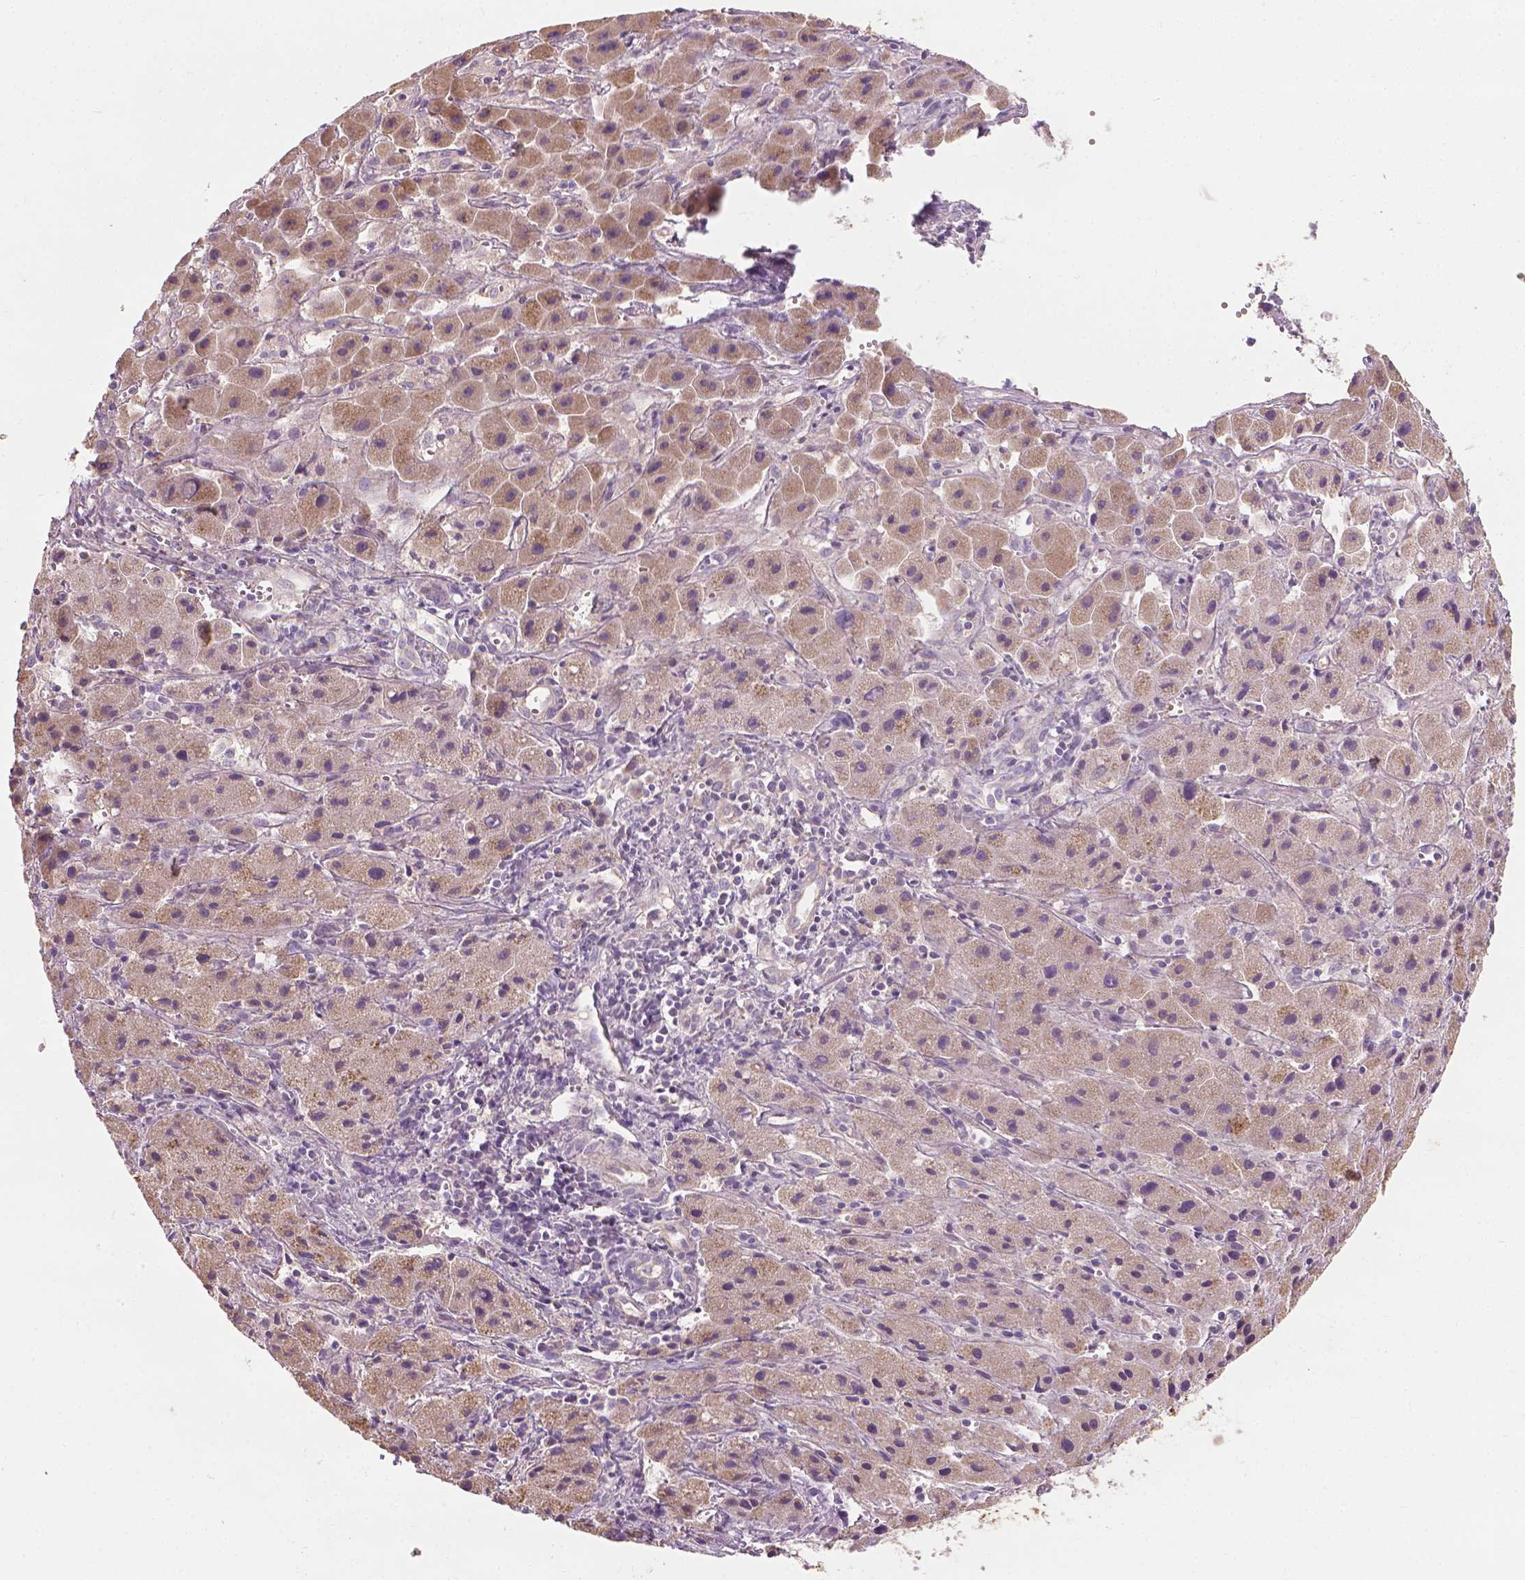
{"staining": {"intensity": "negative", "quantity": "none", "location": "none"}, "tissue": "liver cancer", "cell_type": "Tumor cells", "image_type": "cancer", "snomed": [{"axis": "morphology", "description": "Cholangiocarcinoma"}, {"axis": "topography", "description": "Liver"}], "caption": "Cholangiocarcinoma (liver) was stained to show a protein in brown. There is no significant positivity in tumor cells.", "gene": "RIIAD1", "patient": {"sex": "female", "age": 61}}